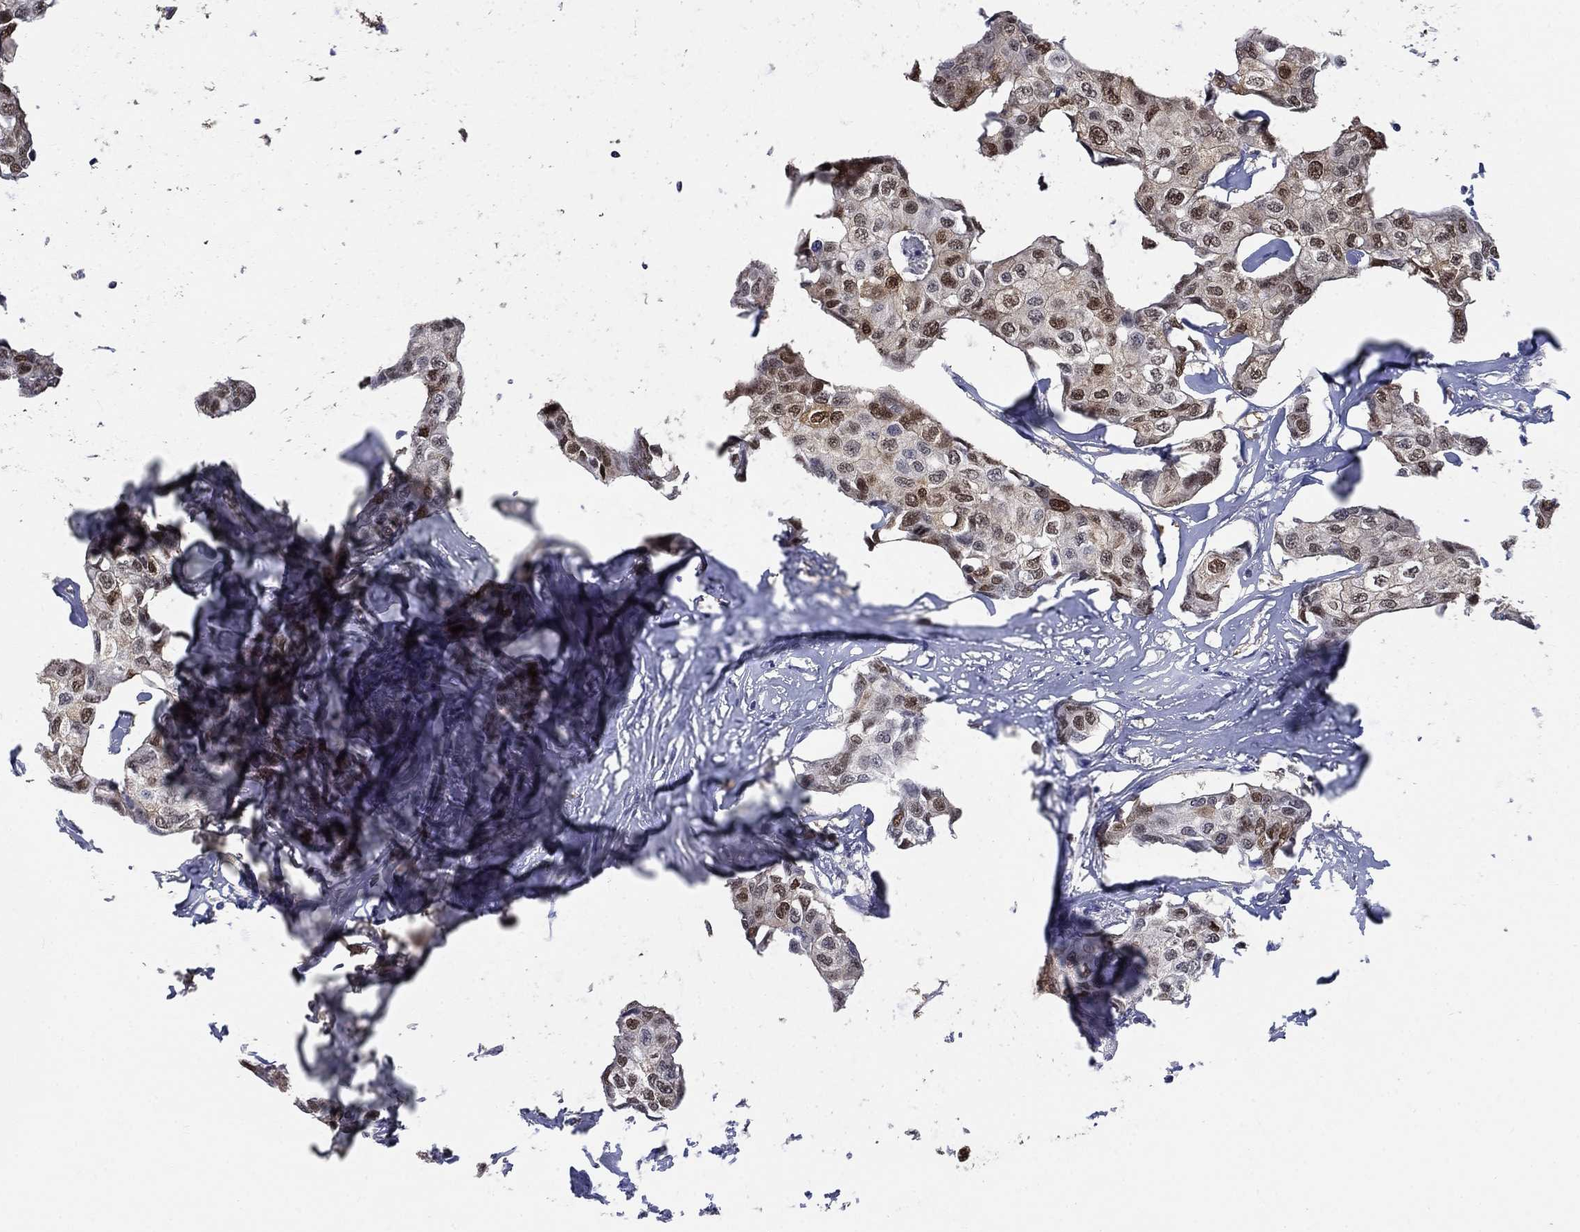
{"staining": {"intensity": "strong", "quantity": "<25%", "location": "nuclear"}, "tissue": "breast cancer", "cell_type": "Tumor cells", "image_type": "cancer", "snomed": [{"axis": "morphology", "description": "Duct carcinoma"}, {"axis": "topography", "description": "Breast"}], "caption": "A micrograph of human infiltrating ductal carcinoma (breast) stained for a protein exhibits strong nuclear brown staining in tumor cells.", "gene": "ZBTB18", "patient": {"sex": "female", "age": 80}}